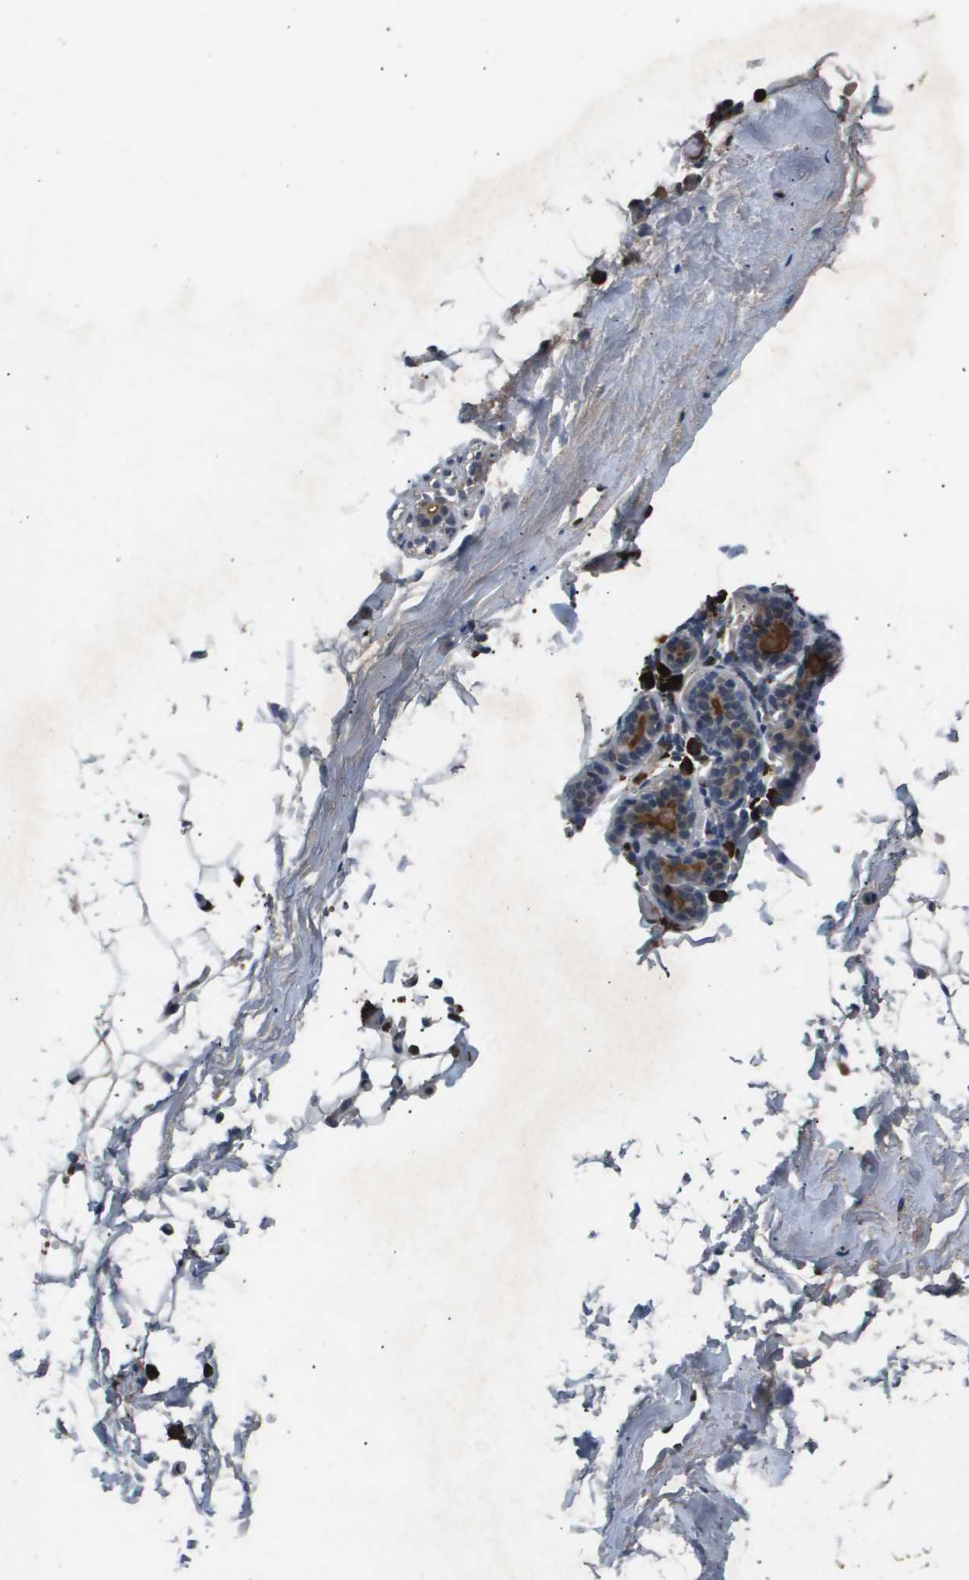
{"staining": {"intensity": "weak", "quantity": ">75%", "location": "cytoplasmic/membranous"}, "tissue": "adipose tissue", "cell_type": "Adipocytes", "image_type": "normal", "snomed": [{"axis": "morphology", "description": "Normal tissue, NOS"}, {"axis": "topography", "description": "Breast"}, {"axis": "topography", "description": "Soft tissue"}], "caption": "Immunohistochemistry (DAB (3,3'-diaminobenzidine)) staining of unremarkable adipose tissue displays weak cytoplasmic/membranous protein staining in about >75% of adipocytes.", "gene": "ERG", "patient": {"sex": "female", "age": 75}}